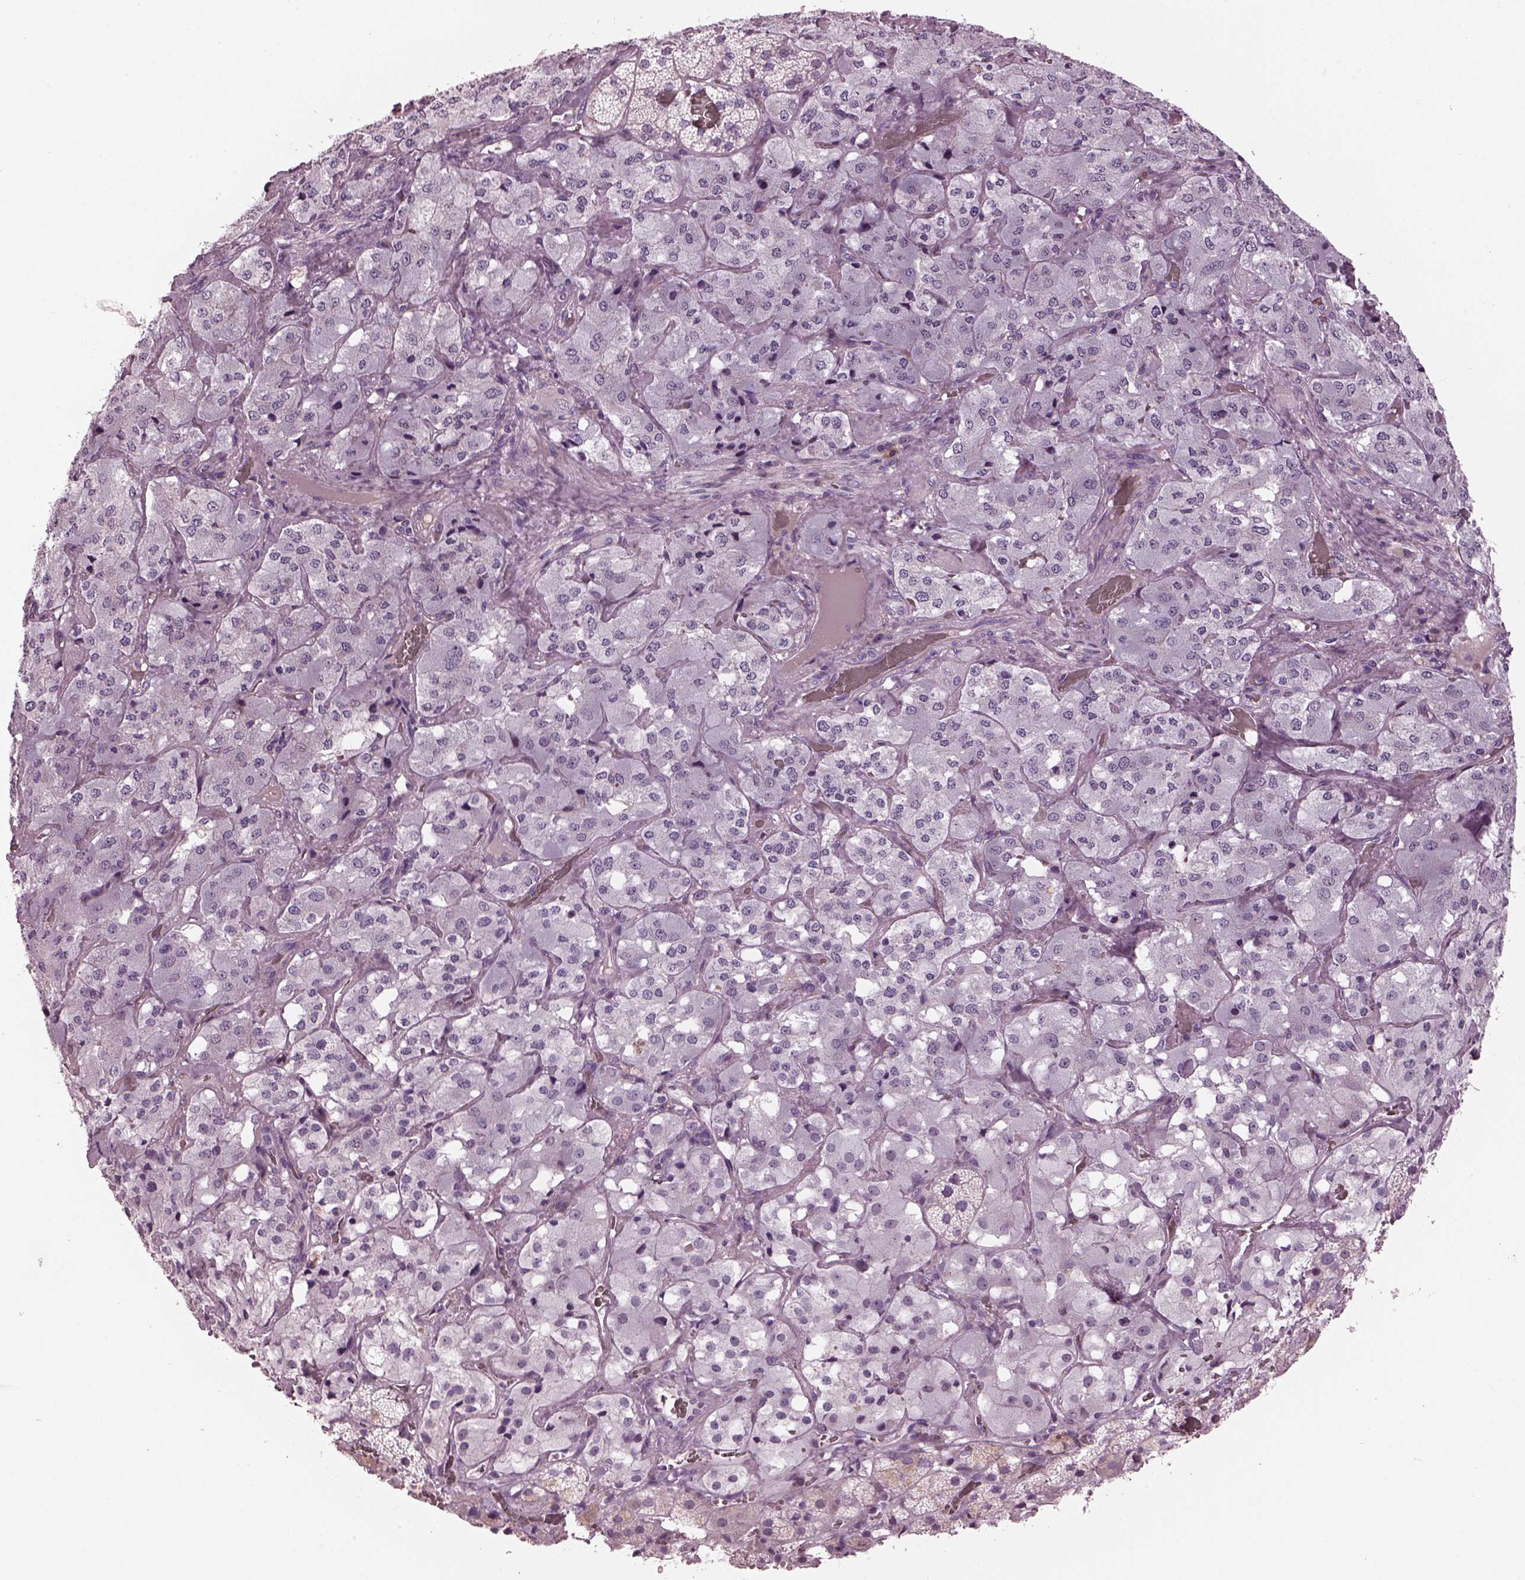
{"staining": {"intensity": "negative", "quantity": "none", "location": "none"}, "tissue": "adrenal gland", "cell_type": "Glandular cells", "image_type": "normal", "snomed": [{"axis": "morphology", "description": "Normal tissue, NOS"}, {"axis": "topography", "description": "Adrenal gland"}], "caption": "High power microscopy image of an immunohistochemistry (IHC) micrograph of benign adrenal gland, revealing no significant staining in glandular cells.", "gene": "HYDIN", "patient": {"sex": "male", "age": 57}}